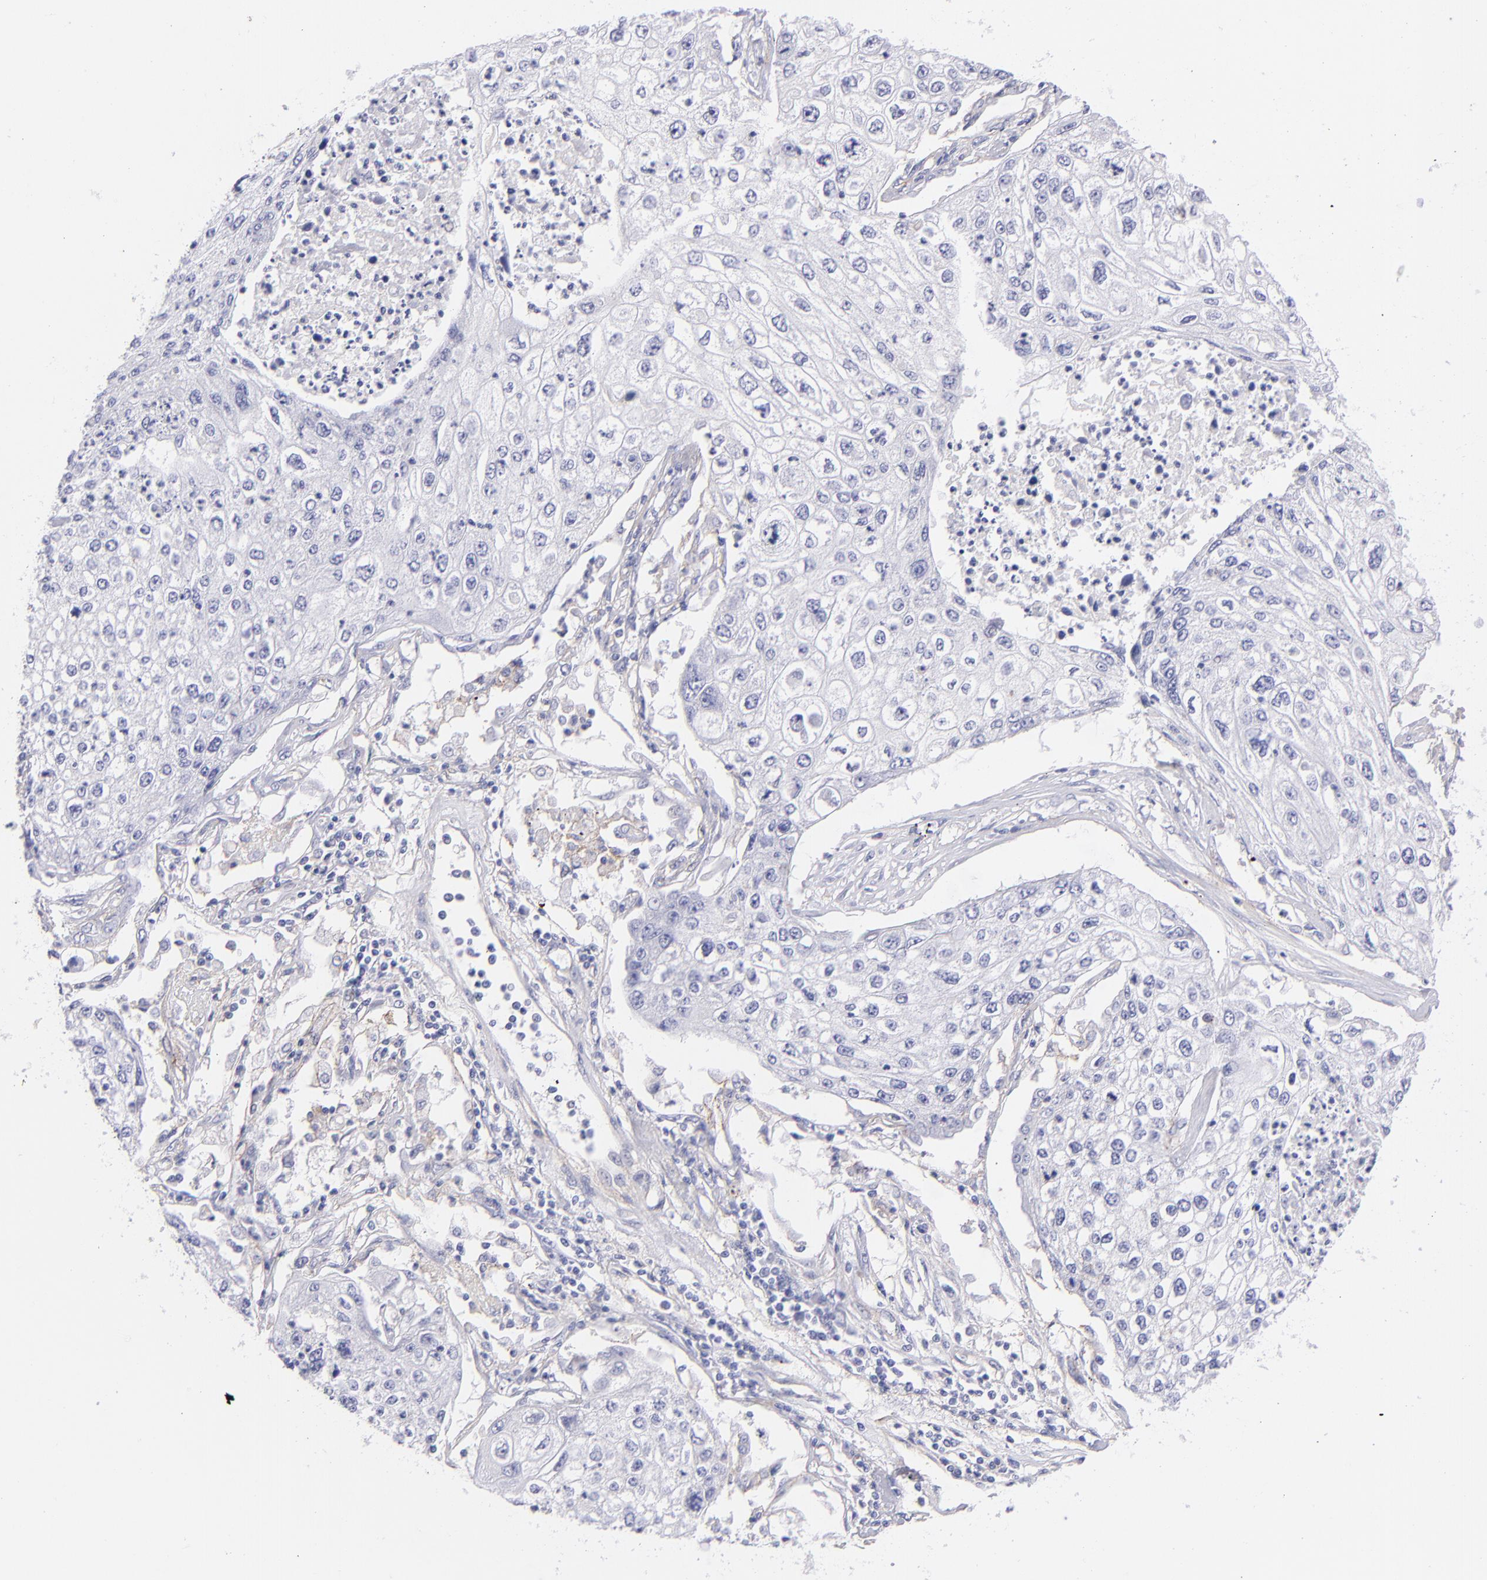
{"staining": {"intensity": "negative", "quantity": "none", "location": "none"}, "tissue": "lung cancer", "cell_type": "Tumor cells", "image_type": "cancer", "snomed": [{"axis": "morphology", "description": "Squamous cell carcinoma, NOS"}, {"axis": "topography", "description": "Lung"}], "caption": "Immunohistochemistry of lung cancer demonstrates no staining in tumor cells.", "gene": "CD81", "patient": {"sex": "male", "age": 75}}